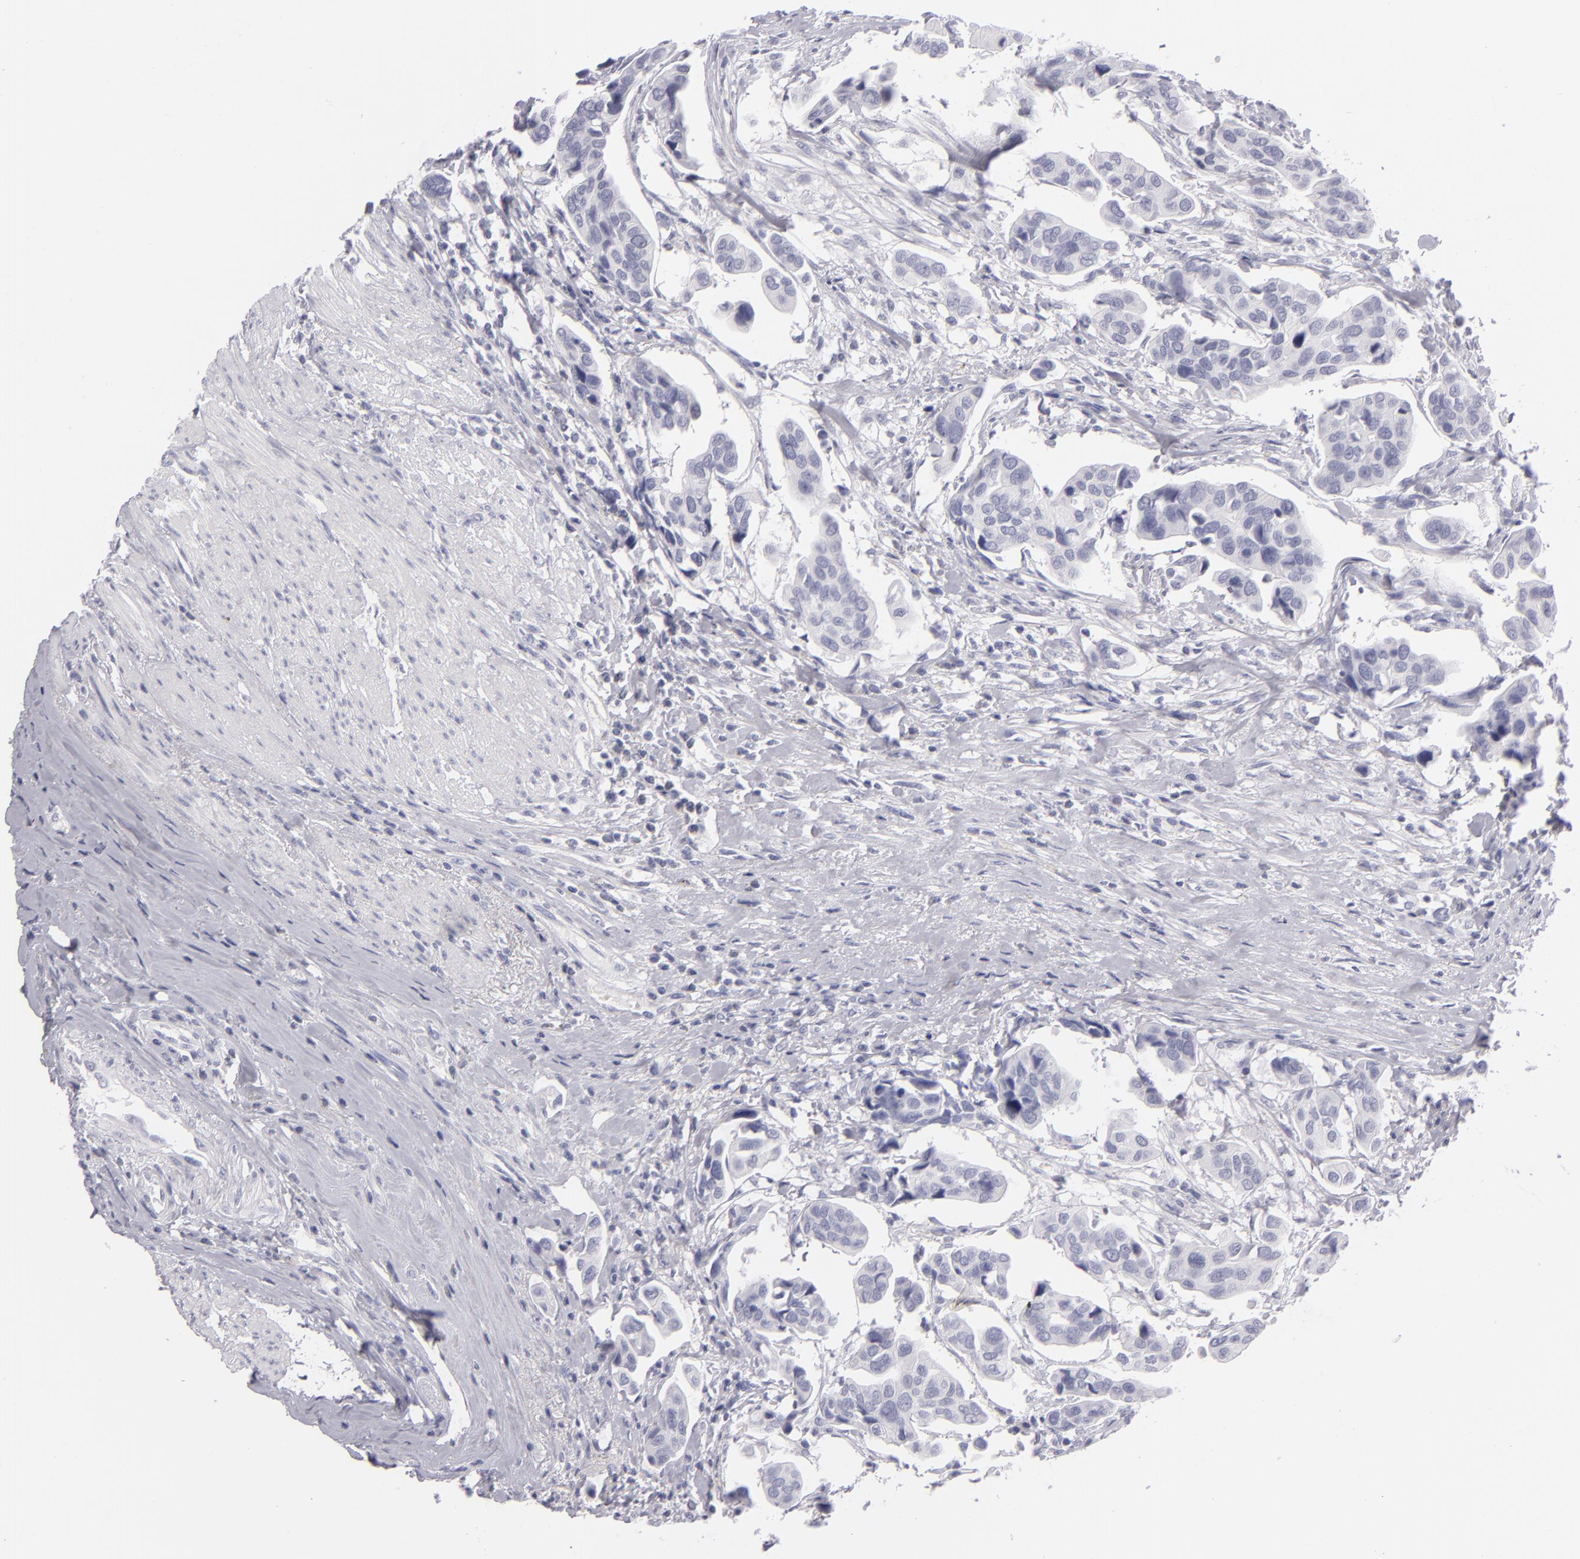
{"staining": {"intensity": "negative", "quantity": "none", "location": "none"}, "tissue": "urothelial cancer", "cell_type": "Tumor cells", "image_type": "cancer", "snomed": [{"axis": "morphology", "description": "Adenocarcinoma, NOS"}, {"axis": "topography", "description": "Urinary bladder"}], "caption": "This is an immunohistochemistry (IHC) photomicrograph of urothelial cancer. There is no positivity in tumor cells.", "gene": "VIL1", "patient": {"sex": "male", "age": 61}}